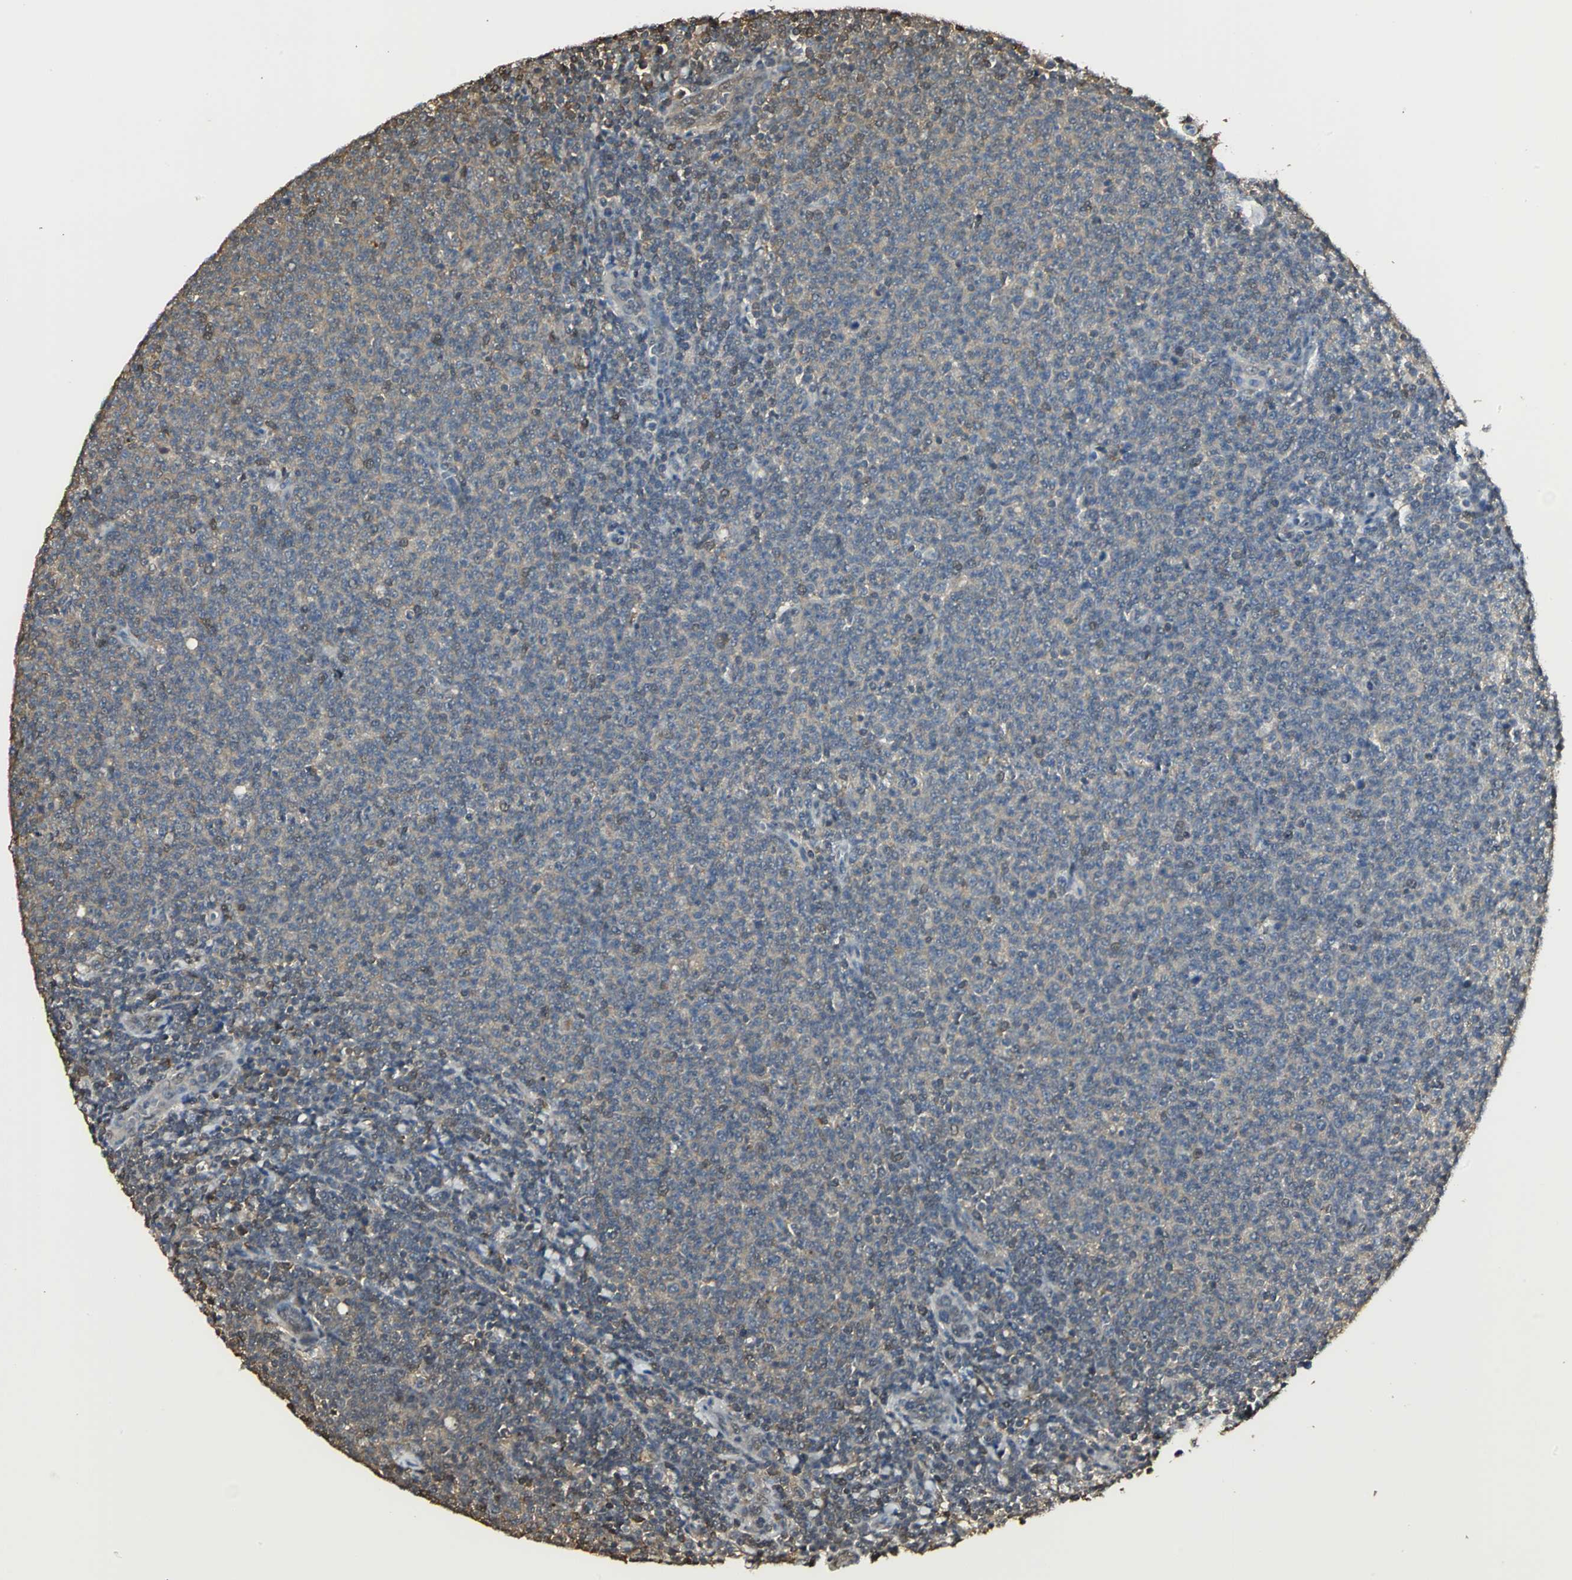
{"staining": {"intensity": "weak", "quantity": ">75%", "location": "cytoplasmic/membranous"}, "tissue": "lymphoma", "cell_type": "Tumor cells", "image_type": "cancer", "snomed": [{"axis": "morphology", "description": "Malignant lymphoma, non-Hodgkin's type, Low grade"}, {"axis": "topography", "description": "Lymph node"}], "caption": "Human lymphoma stained with a protein marker shows weak staining in tumor cells.", "gene": "PARK7", "patient": {"sex": "male", "age": 66}}